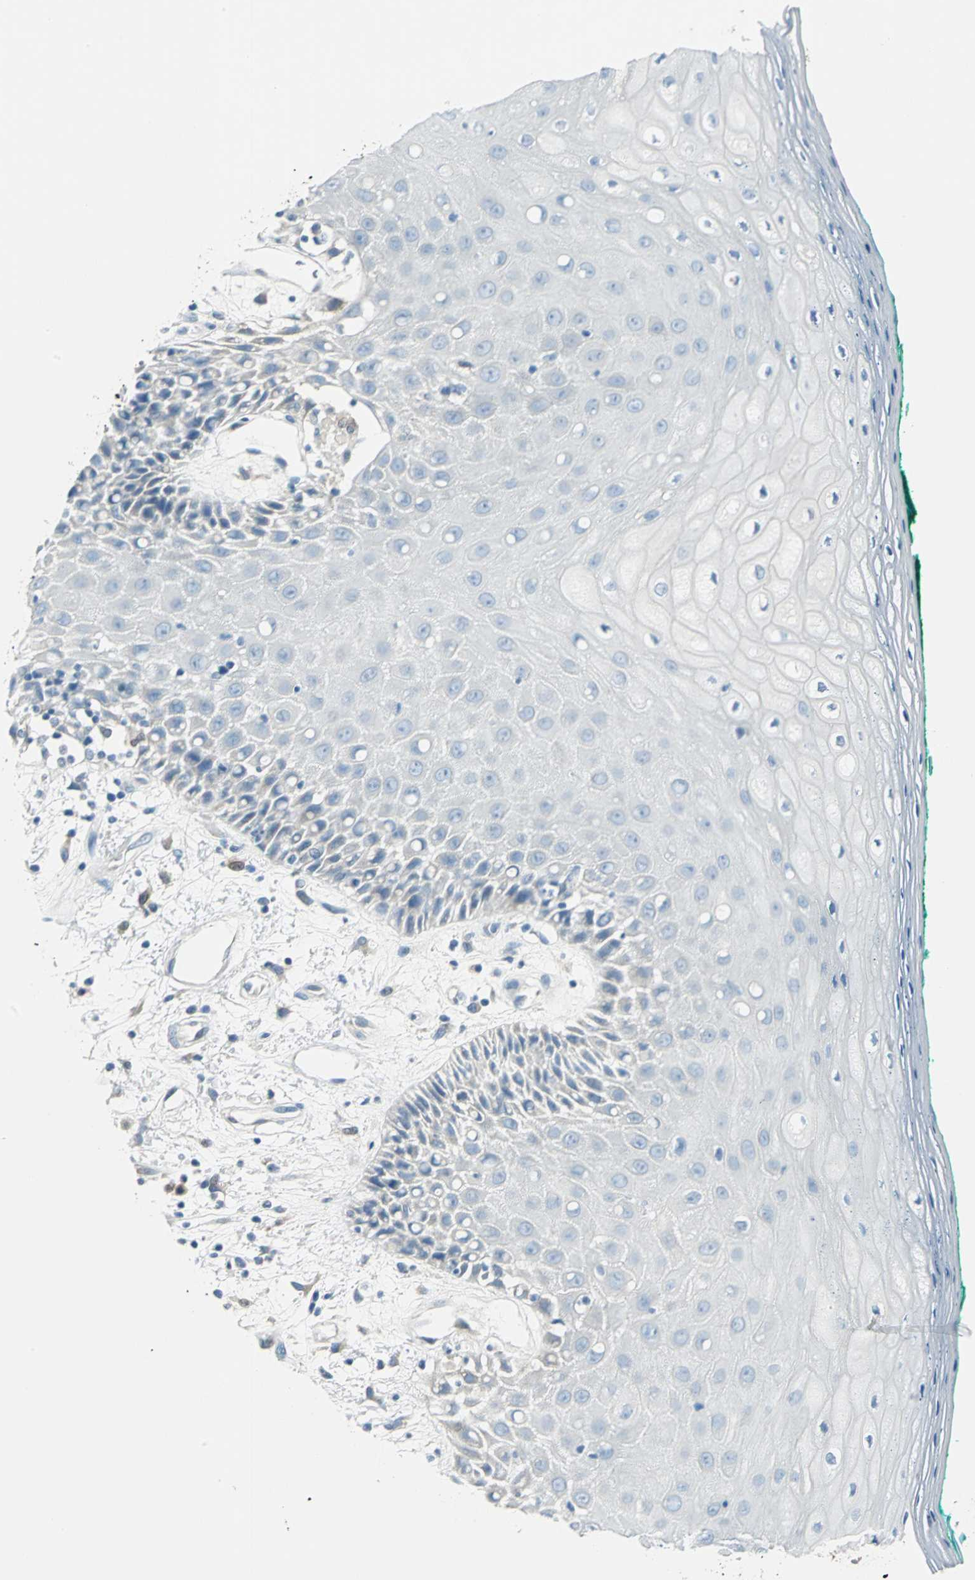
{"staining": {"intensity": "negative", "quantity": "none", "location": "none"}, "tissue": "oral mucosa", "cell_type": "Squamous epithelial cells", "image_type": "normal", "snomed": [{"axis": "morphology", "description": "Normal tissue, NOS"}, {"axis": "morphology", "description": "Squamous cell carcinoma, NOS"}, {"axis": "topography", "description": "Skeletal muscle"}, {"axis": "topography", "description": "Oral tissue"}, {"axis": "topography", "description": "Head-Neck"}], "caption": "Immunohistochemistry histopathology image of unremarkable oral mucosa stained for a protein (brown), which shows no positivity in squamous epithelial cells.", "gene": "AKR1A1", "patient": {"sex": "female", "age": 84}}